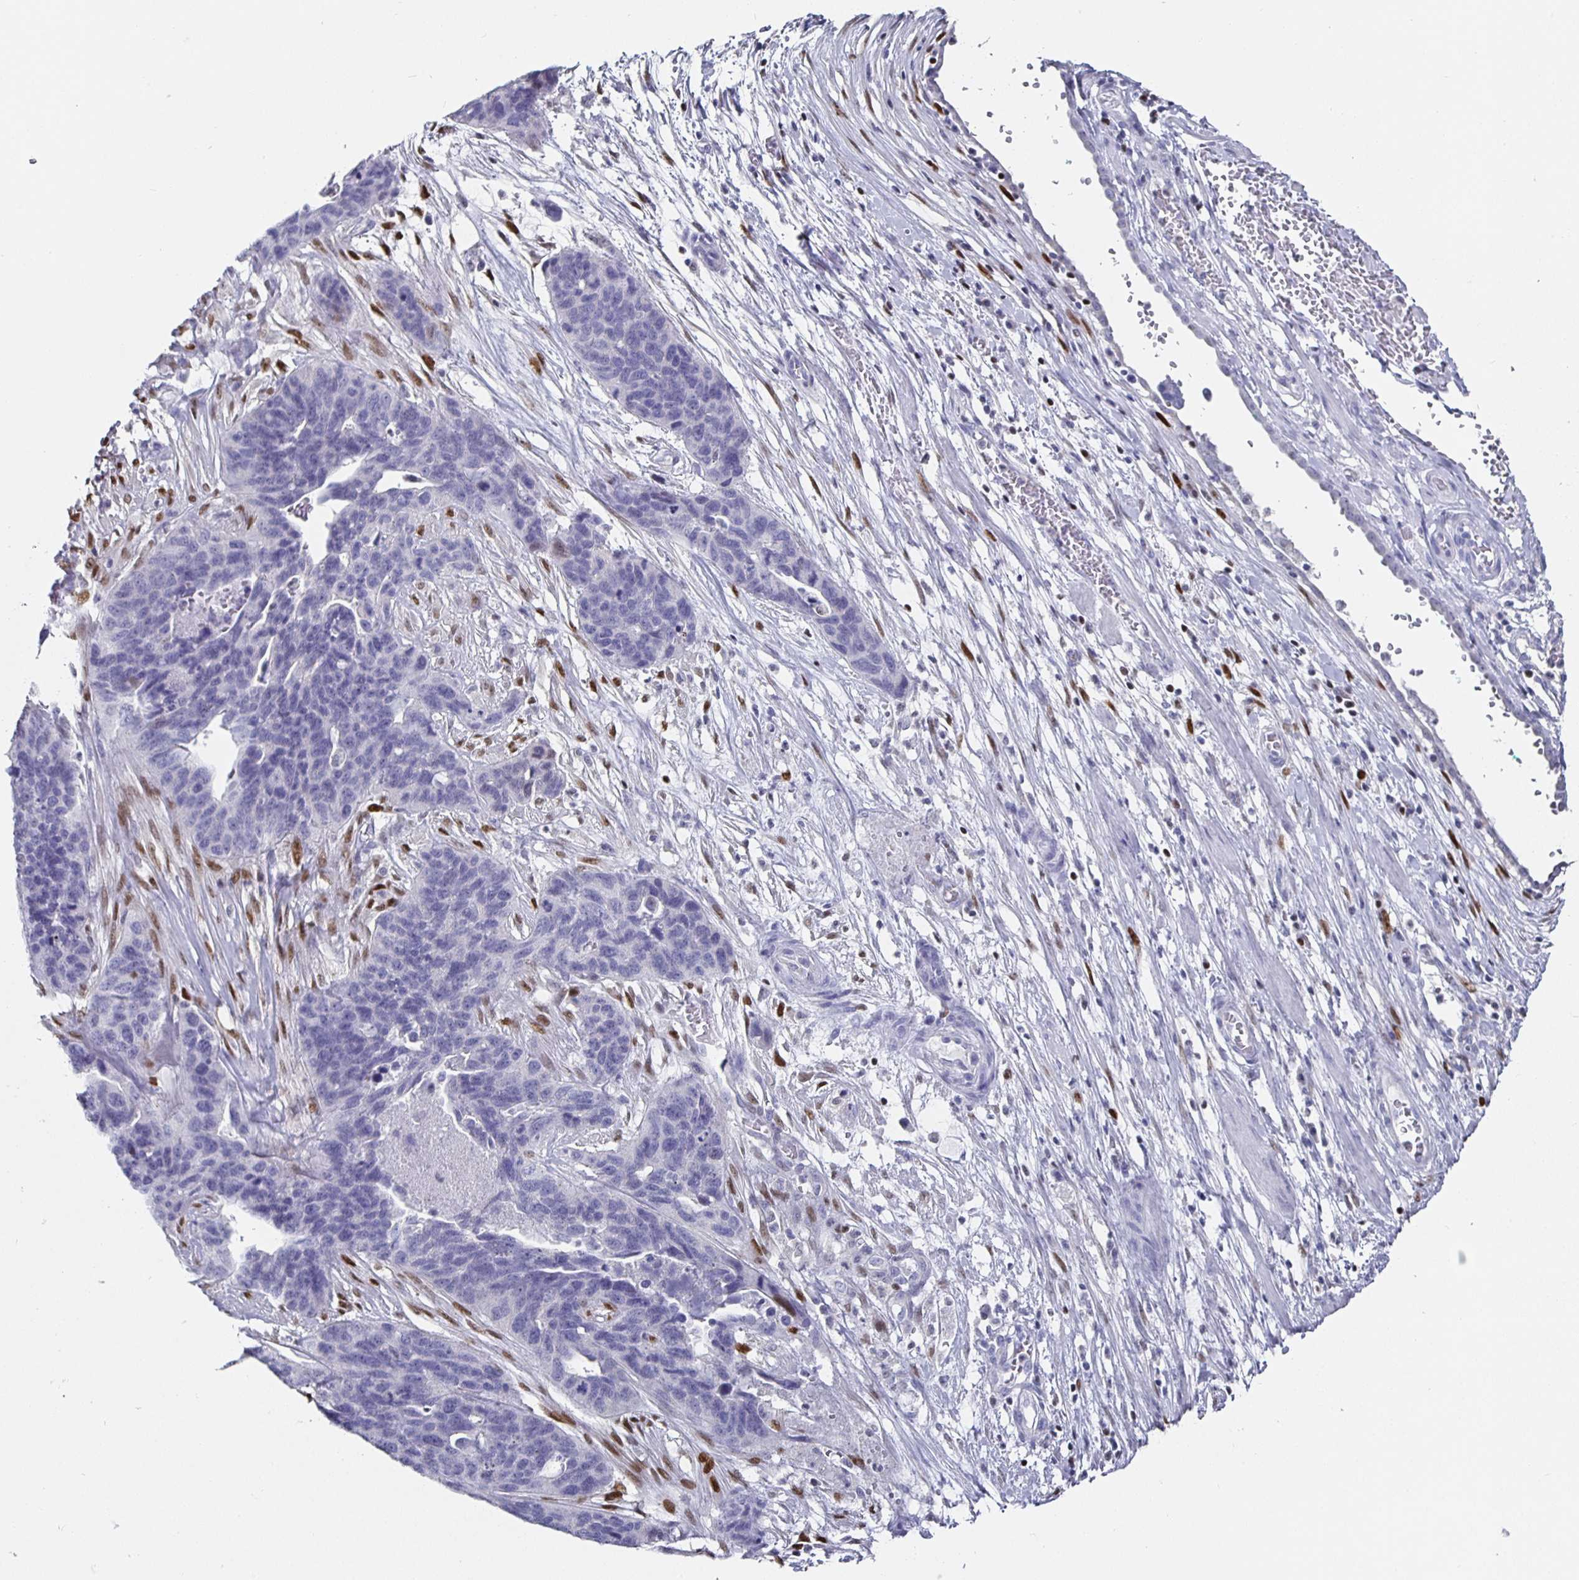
{"staining": {"intensity": "negative", "quantity": "none", "location": "none"}, "tissue": "ovarian cancer", "cell_type": "Tumor cells", "image_type": "cancer", "snomed": [{"axis": "morphology", "description": "Cystadenocarcinoma, serous, NOS"}, {"axis": "topography", "description": "Ovary"}], "caption": "Ovarian cancer (serous cystadenocarcinoma) was stained to show a protein in brown. There is no significant expression in tumor cells.", "gene": "RUNX2", "patient": {"sex": "female", "age": 64}}